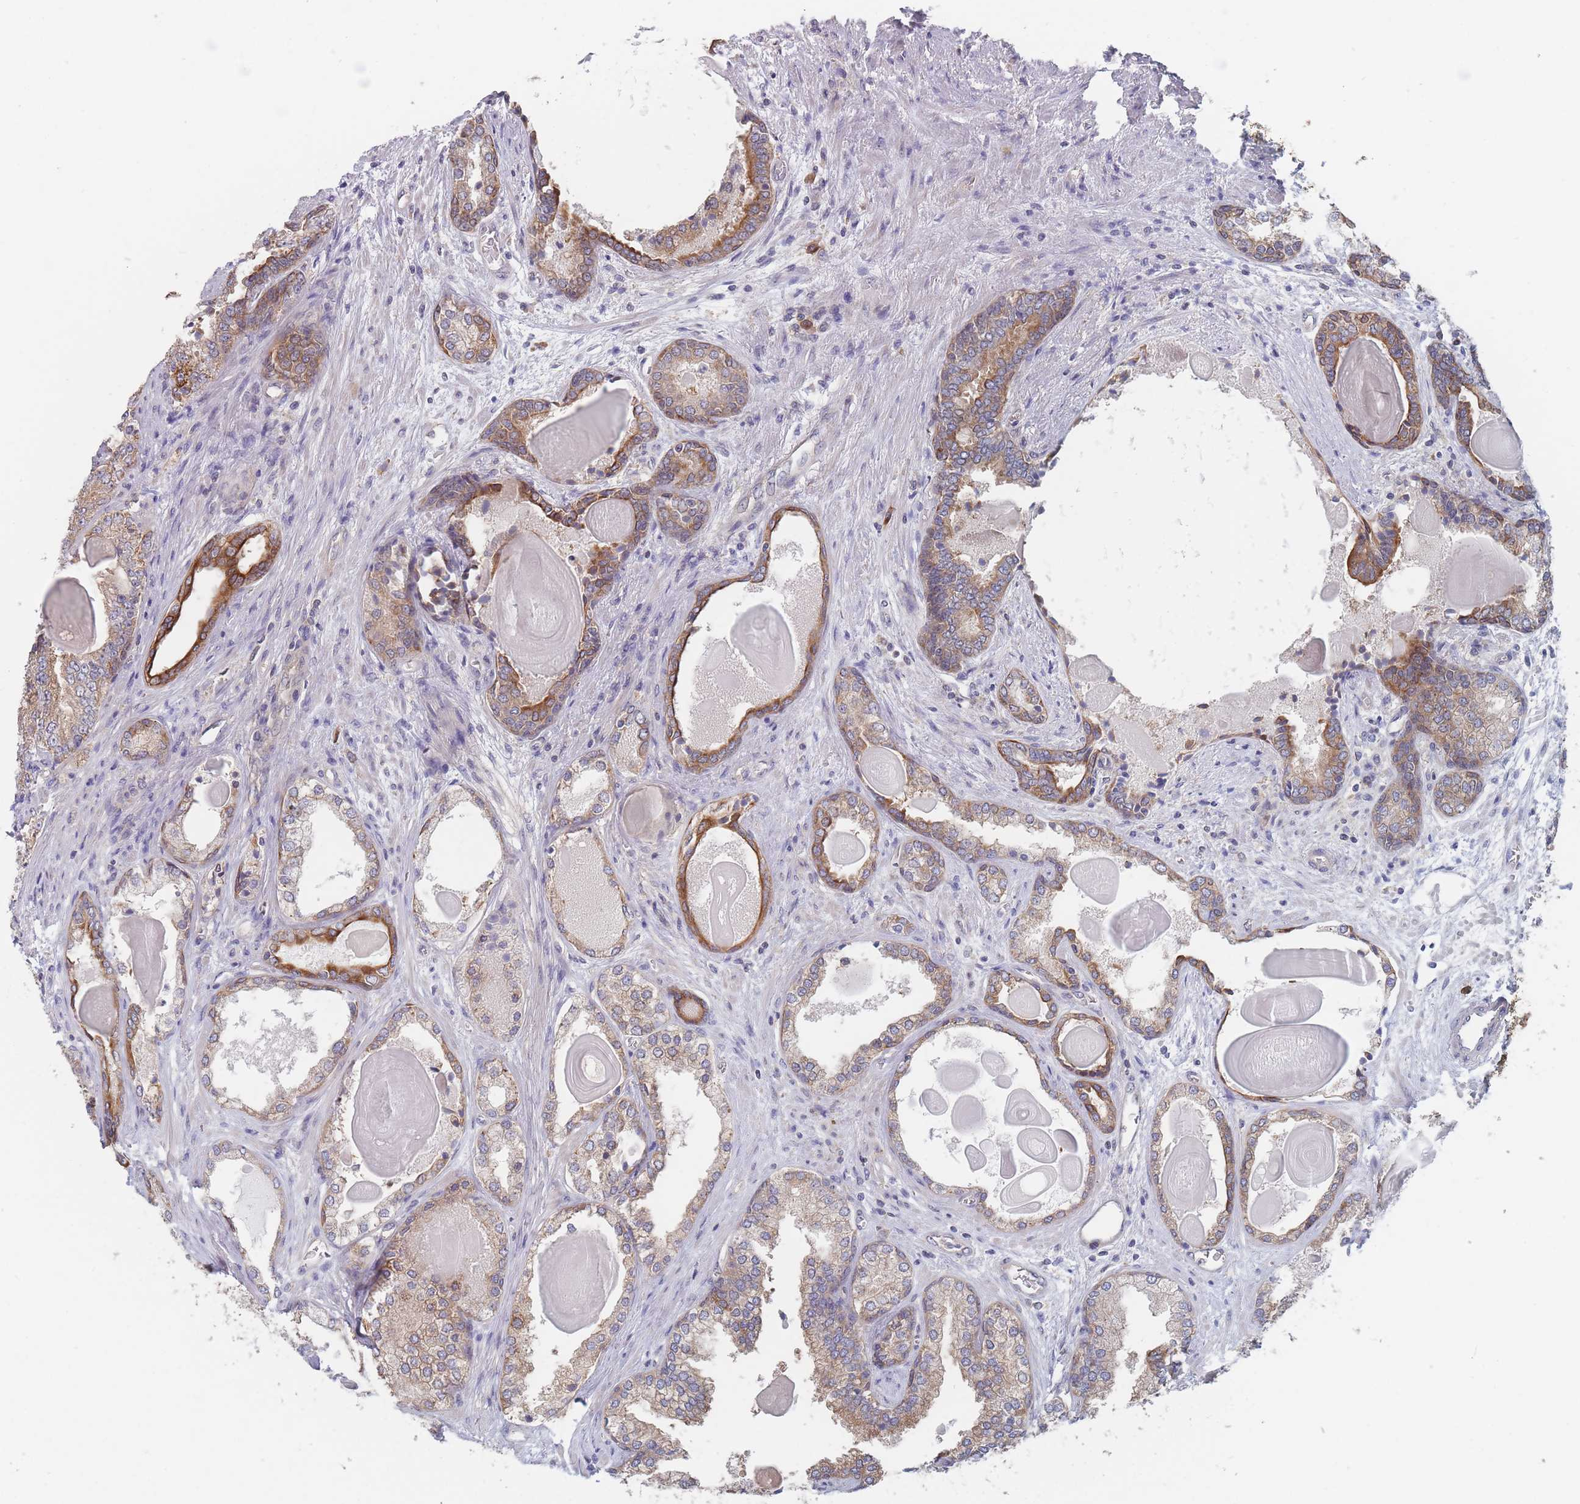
{"staining": {"intensity": "strong", "quantity": "<25%", "location": "cytoplasmic/membranous"}, "tissue": "prostate cancer", "cell_type": "Tumor cells", "image_type": "cancer", "snomed": [{"axis": "morphology", "description": "Adenocarcinoma, High grade"}, {"axis": "topography", "description": "Prostate"}], "caption": "IHC (DAB) staining of human prostate cancer (high-grade adenocarcinoma) shows strong cytoplasmic/membranous protein staining in approximately <25% of tumor cells.", "gene": "EFCC1", "patient": {"sex": "male", "age": 63}}